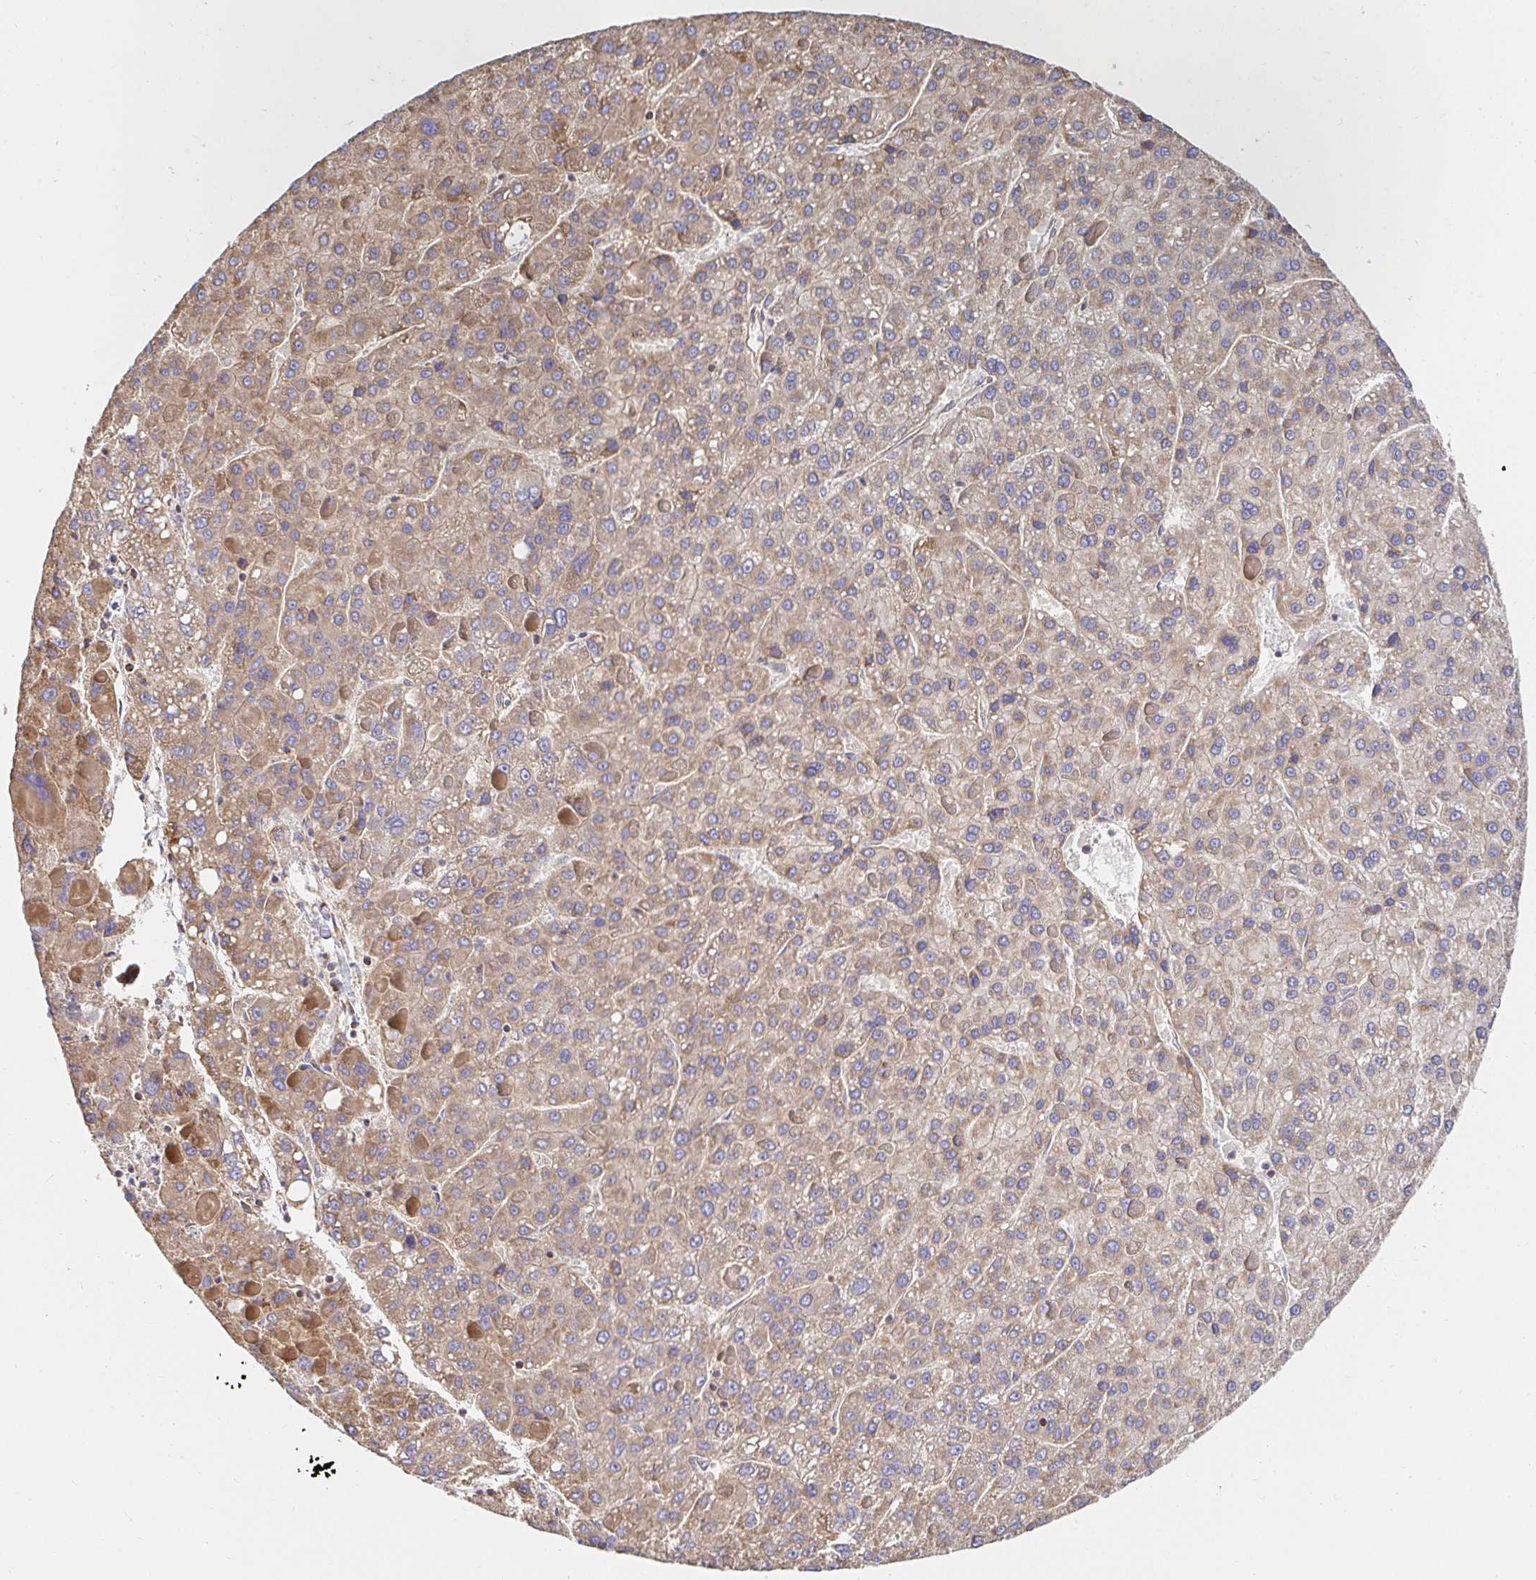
{"staining": {"intensity": "weak", "quantity": ">75%", "location": "cytoplasmic/membranous"}, "tissue": "liver cancer", "cell_type": "Tumor cells", "image_type": "cancer", "snomed": [{"axis": "morphology", "description": "Carcinoma, Hepatocellular, NOS"}, {"axis": "topography", "description": "Liver"}], "caption": "Protein expression by immunohistochemistry displays weak cytoplasmic/membranous expression in about >75% of tumor cells in hepatocellular carcinoma (liver).", "gene": "APBB1", "patient": {"sex": "female", "age": 82}}